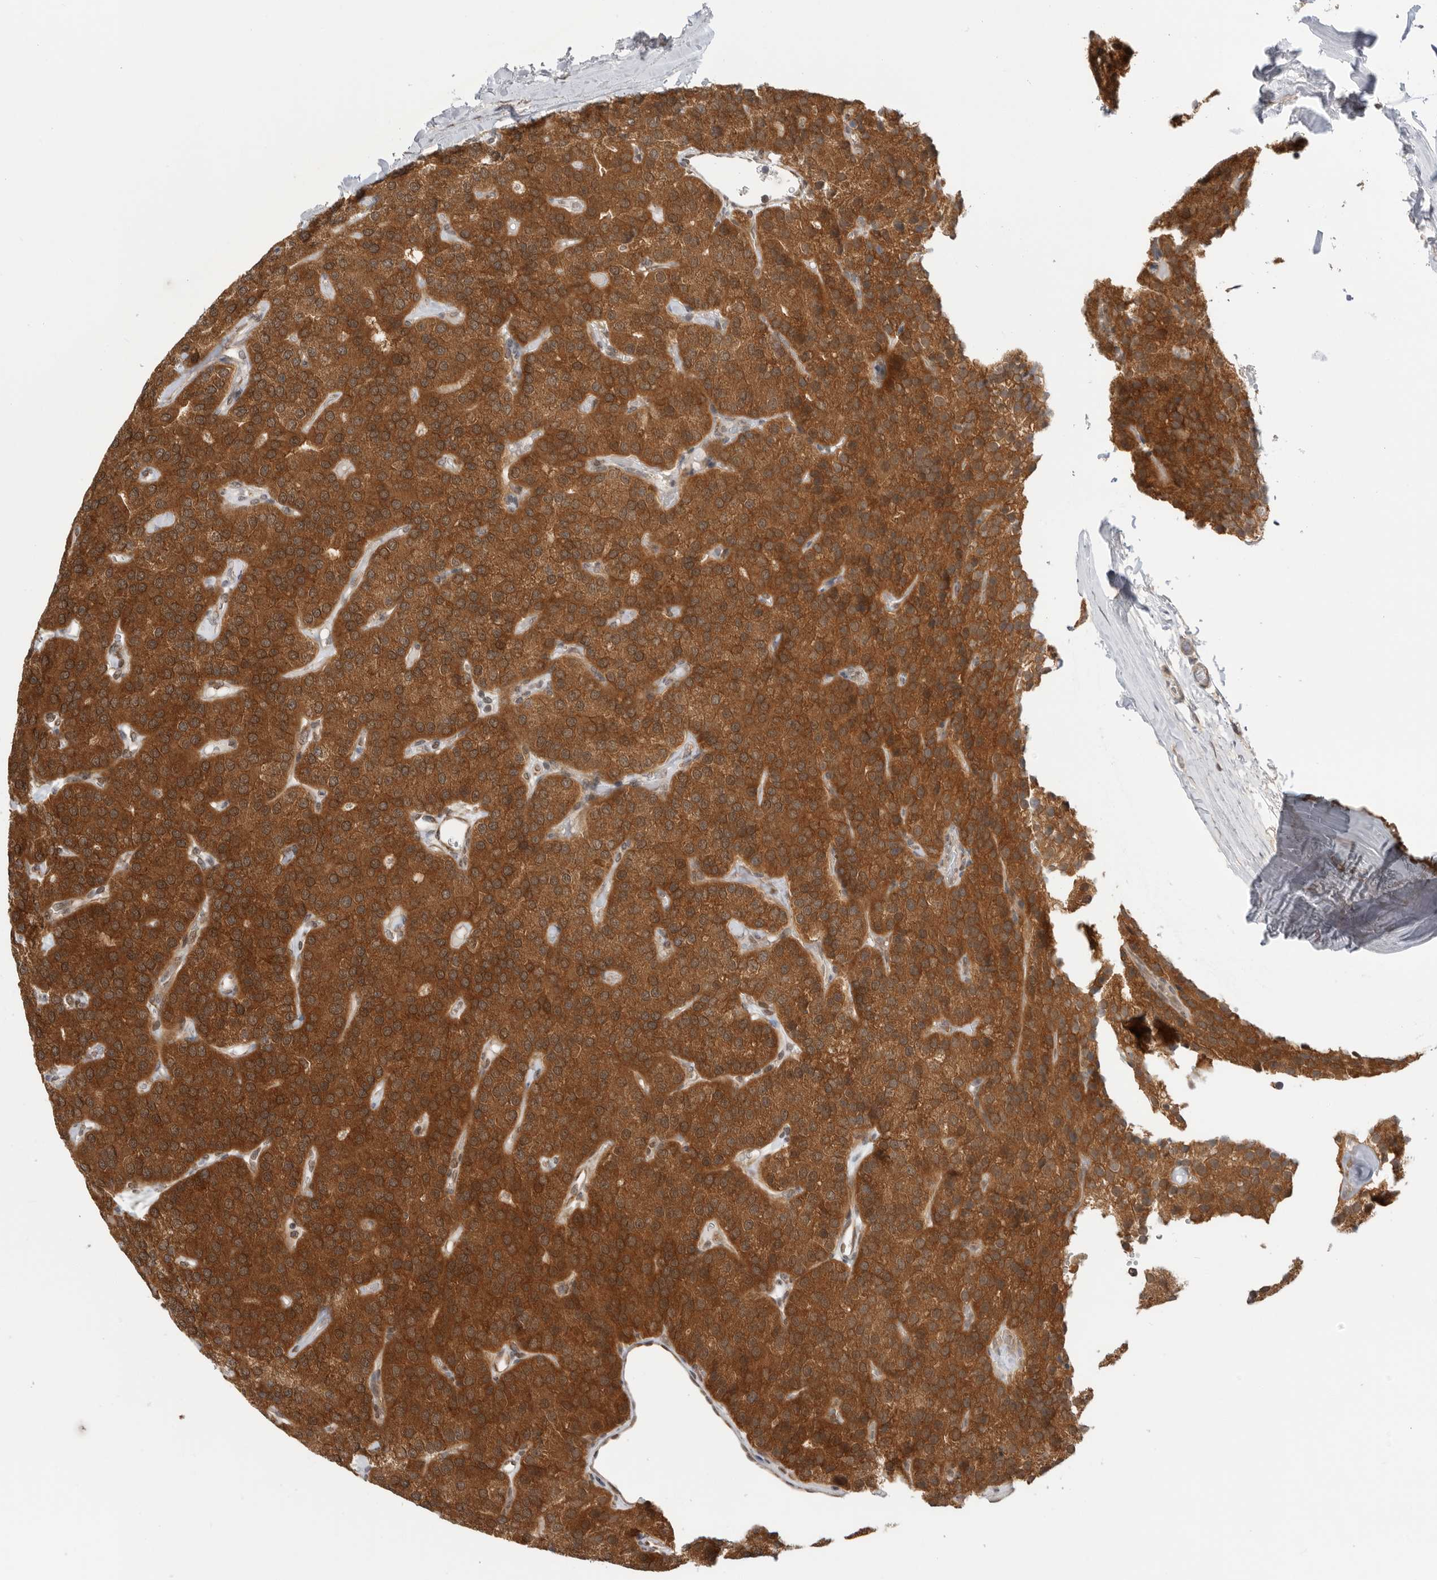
{"staining": {"intensity": "strong", "quantity": ">75%", "location": "cytoplasmic/membranous"}, "tissue": "parathyroid gland", "cell_type": "Glandular cells", "image_type": "normal", "snomed": [{"axis": "morphology", "description": "Normal tissue, NOS"}, {"axis": "morphology", "description": "Adenoma, NOS"}, {"axis": "topography", "description": "Parathyroid gland"}], "caption": "High-magnification brightfield microscopy of unremarkable parathyroid gland stained with DAB (3,3'-diaminobenzidine) (brown) and counterstained with hematoxylin (blue). glandular cells exhibit strong cytoplasmic/membranous staining is identified in about>75% of cells.", "gene": "DCAF8", "patient": {"sex": "female", "age": 86}}